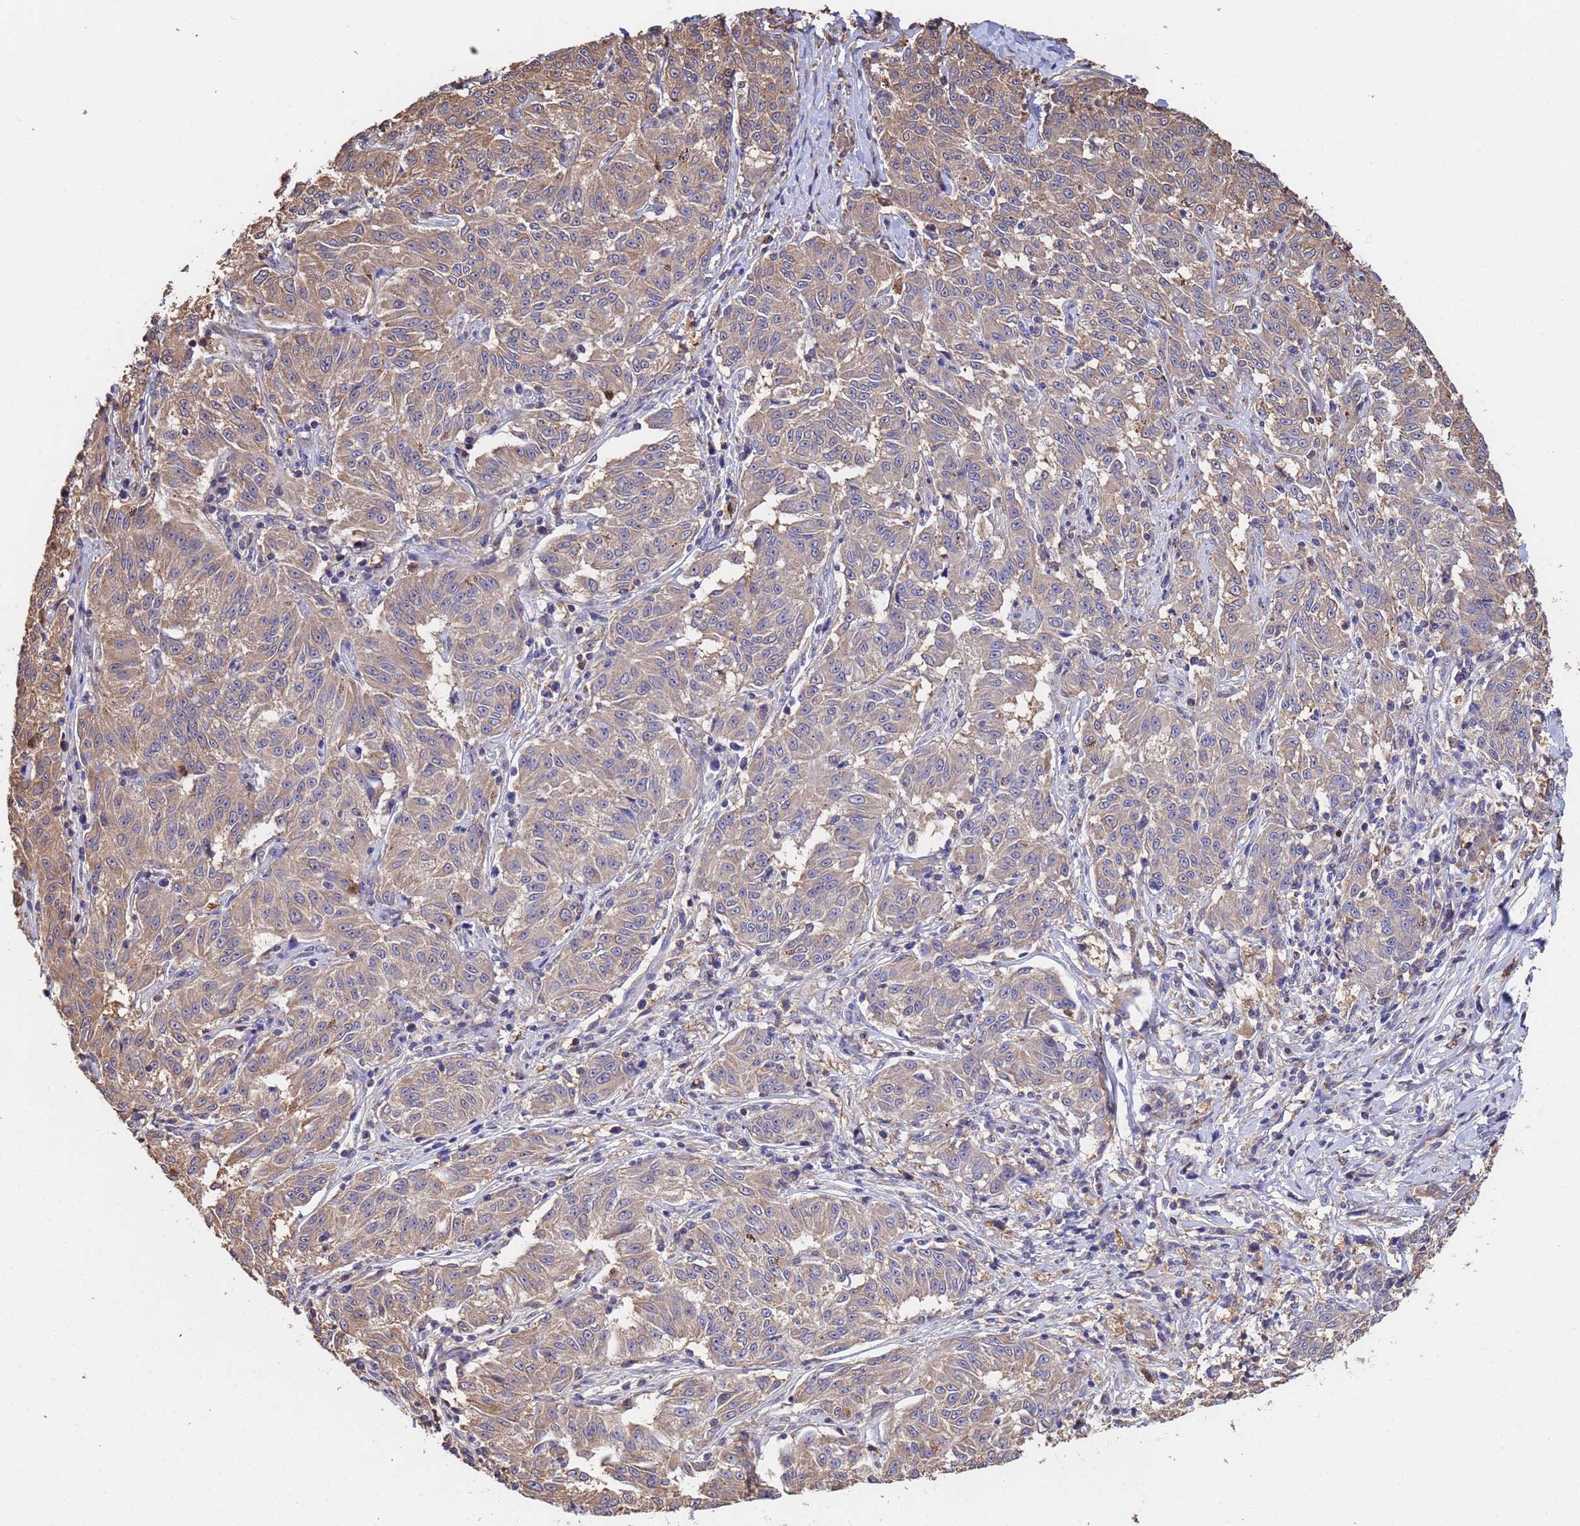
{"staining": {"intensity": "weak", "quantity": ">75%", "location": "cytoplasmic/membranous"}, "tissue": "melanoma", "cell_type": "Tumor cells", "image_type": "cancer", "snomed": [{"axis": "morphology", "description": "Malignant melanoma, NOS"}, {"axis": "topography", "description": "Skin"}], "caption": "Immunohistochemical staining of melanoma reveals weak cytoplasmic/membranous protein expression in approximately >75% of tumor cells.", "gene": "FAM25A", "patient": {"sex": "female", "age": 72}}